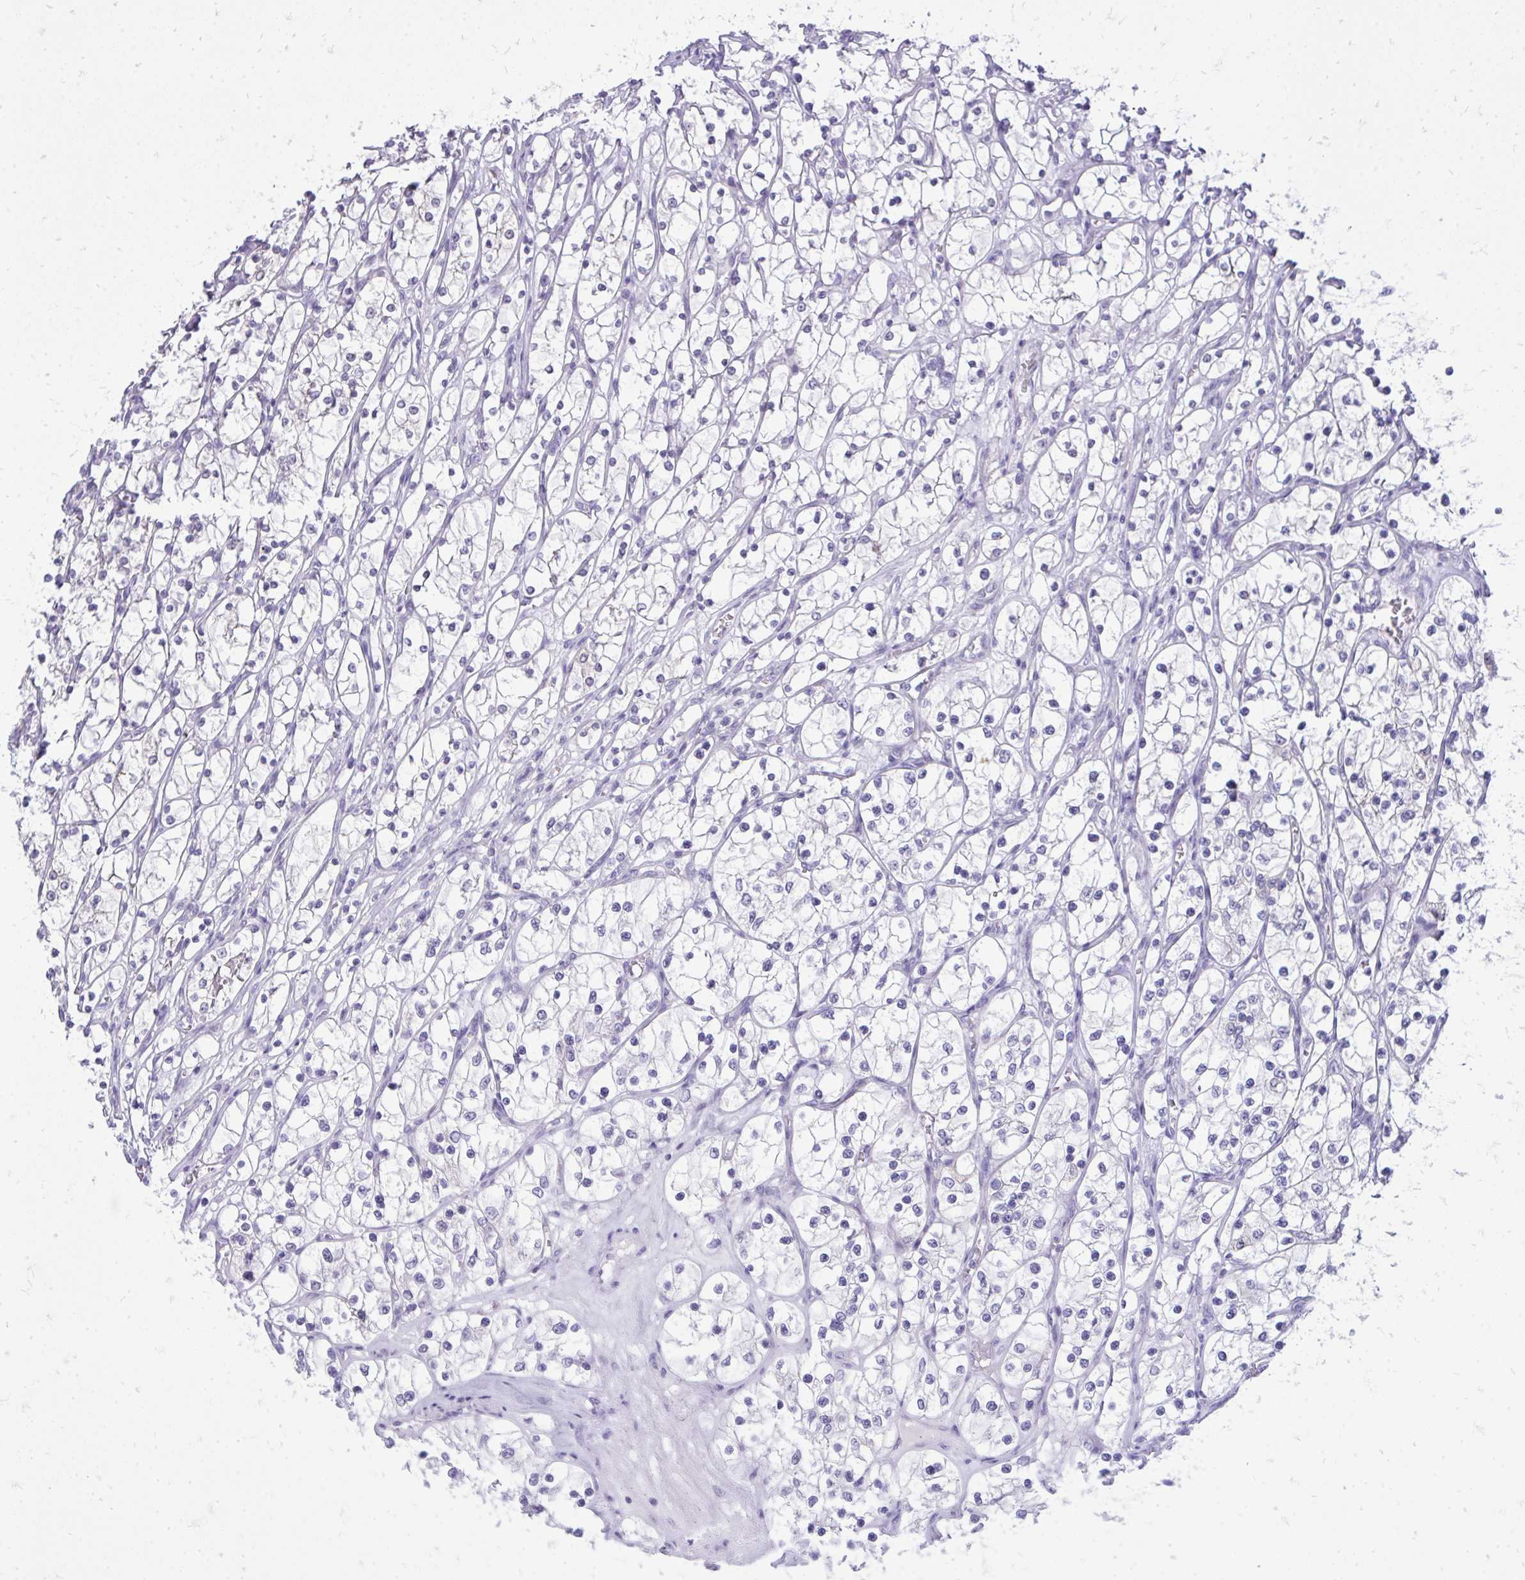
{"staining": {"intensity": "negative", "quantity": "none", "location": "none"}, "tissue": "renal cancer", "cell_type": "Tumor cells", "image_type": "cancer", "snomed": [{"axis": "morphology", "description": "Adenocarcinoma, NOS"}, {"axis": "topography", "description": "Kidney"}], "caption": "Tumor cells are negative for protein expression in human renal adenocarcinoma.", "gene": "SPTBN2", "patient": {"sex": "female", "age": 69}}